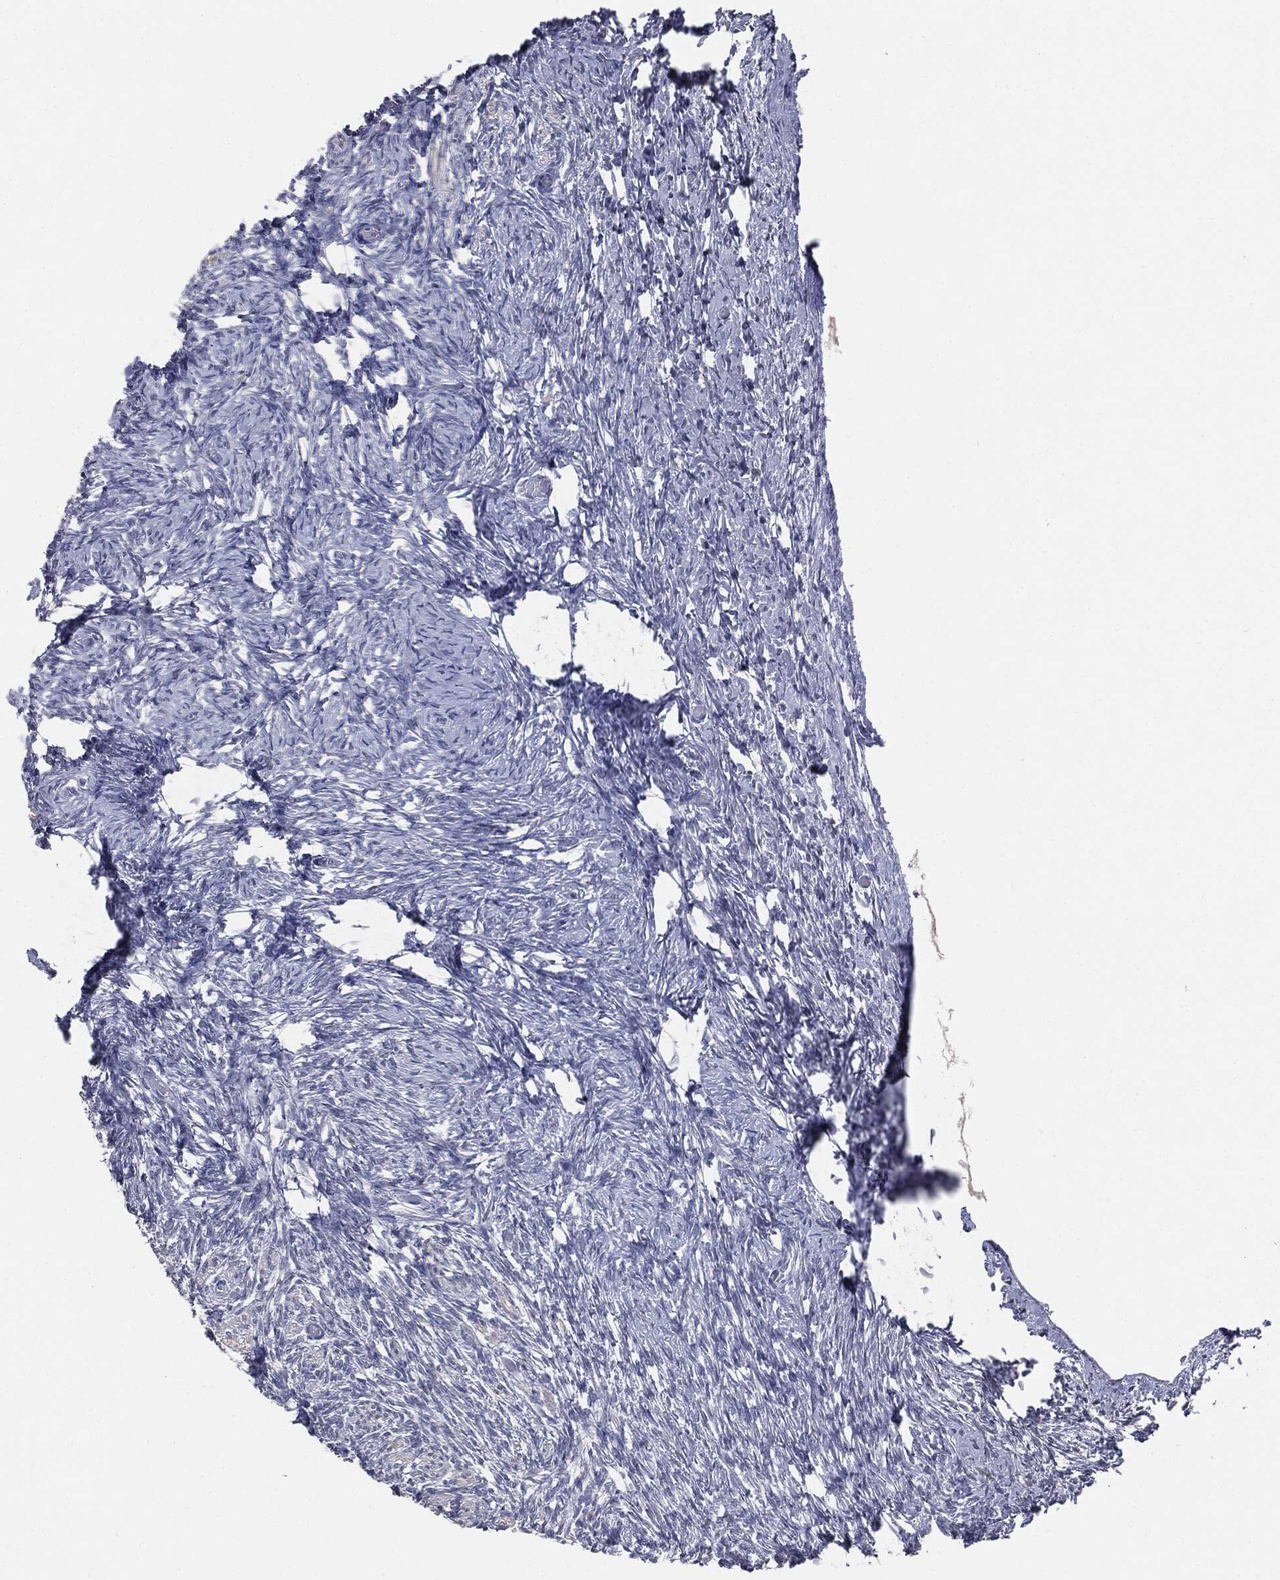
{"staining": {"intensity": "negative", "quantity": "none", "location": "none"}, "tissue": "ovary", "cell_type": "Follicle cells", "image_type": "normal", "snomed": [{"axis": "morphology", "description": "Normal tissue, NOS"}, {"axis": "topography", "description": "Ovary"}], "caption": "Protein analysis of unremarkable ovary demonstrates no significant staining in follicle cells.", "gene": "SLC2A2", "patient": {"sex": "female", "age": 39}}